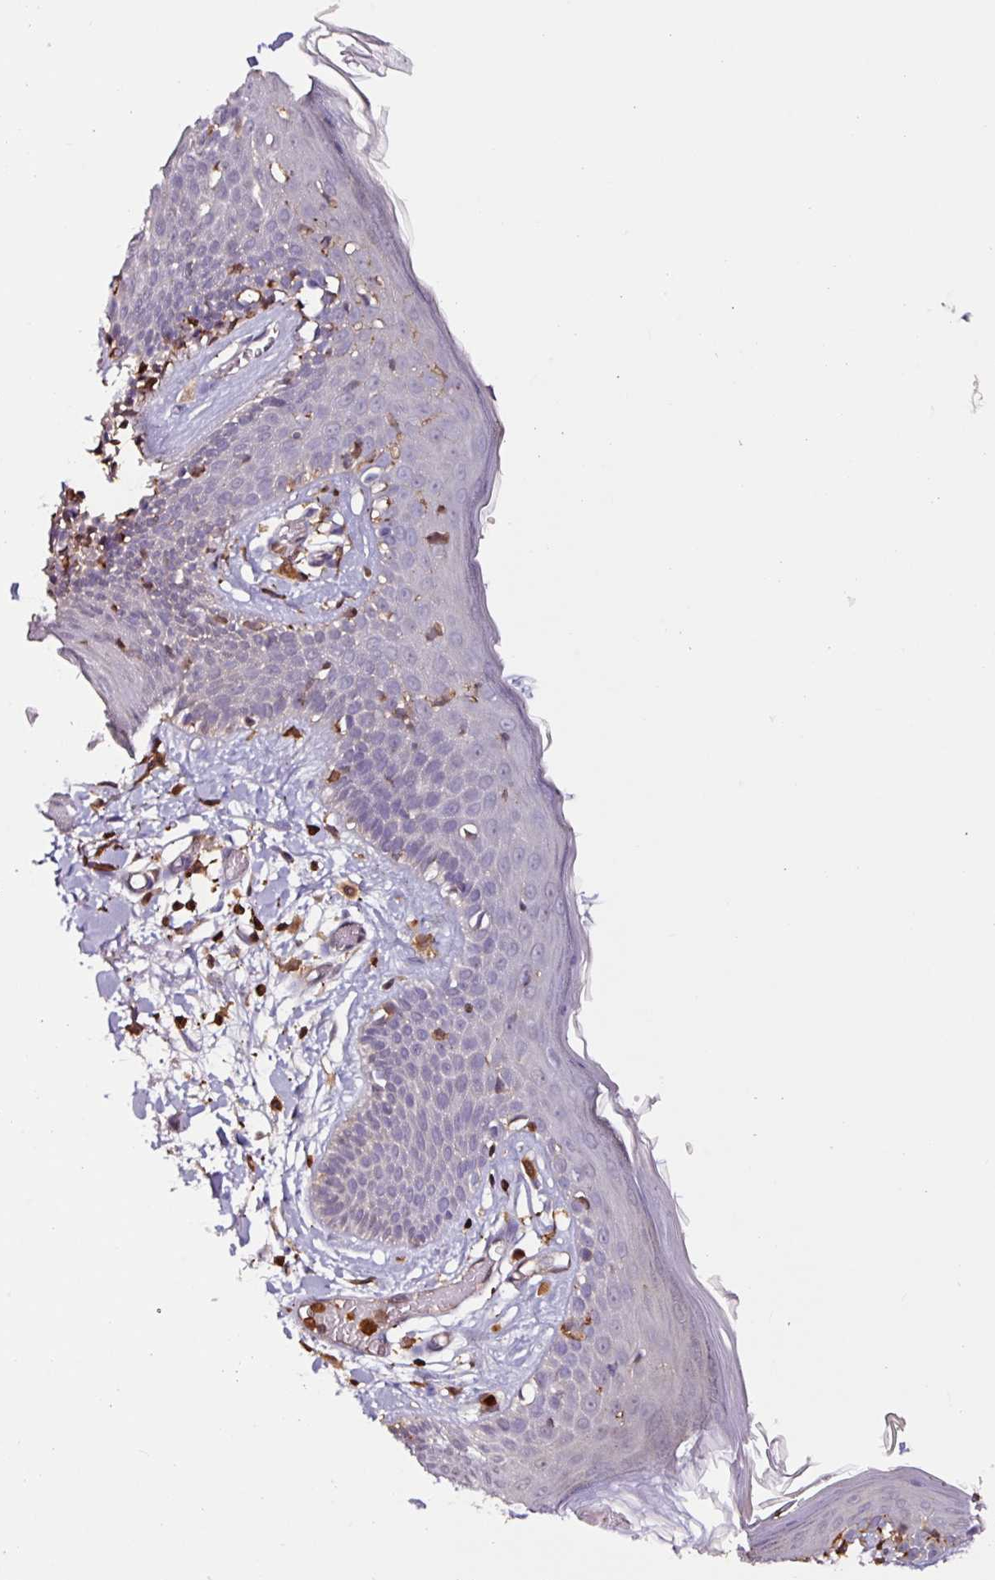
{"staining": {"intensity": "strong", "quantity": ">75%", "location": "cytoplasmic/membranous"}, "tissue": "skin", "cell_type": "Fibroblasts", "image_type": "normal", "snomed": [{"axis": "morphology", "description": "Normal tissue, NOS"}, {"axis": "topography", "description": "Skin"}], "caption": "High-power microscopy captured an immunohistochemistry (IHC) histopathology image of benign skin, revealing strong cytoplasmic/membranous expression in approximately >75% of fibroblasts. The staining was performed using DAB (3,3'-diaminobenzidine), with brown indicating positive protein expression. Nuclei are stained blue with hematoxylin.", "gene": "ARHGDIB", "patient": {"sex": "male", "age": 79}}